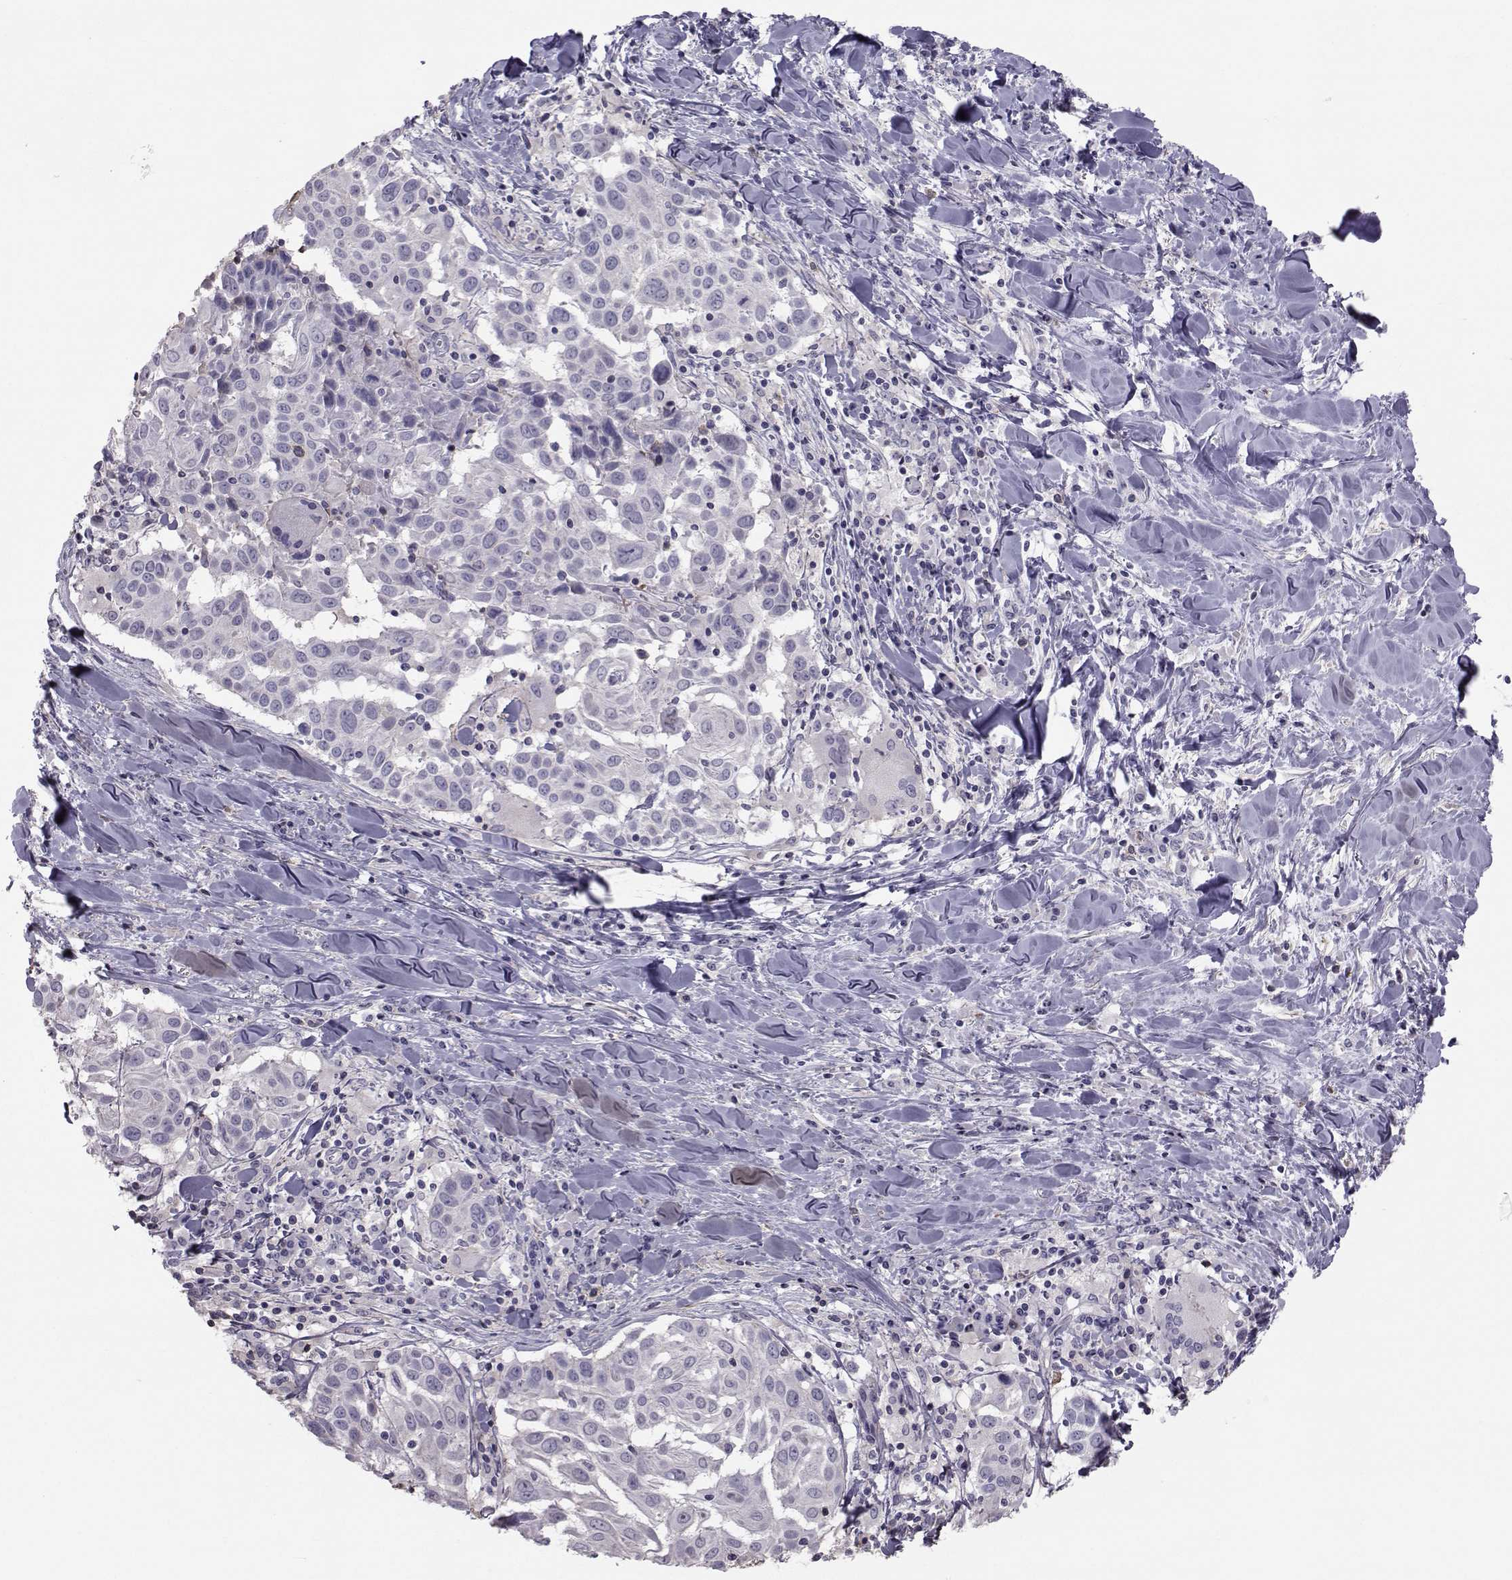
{"staining": {"intensity": "negative", "quantity": "none", "location": "none"}, "tissue": "lung cancer", "cell_type": "Tumor cells", "image_type": "cancer", "snomed": [{"axis": "morphology", "description": "Squamous cell carcinoma, NOS"}, {"axis": "topography", "description": "Lung"}], "caption": "Immunohistochemistry image of human squamous cell carcinoma (lung) stained for a protein (brown), which shows no positivity in tumor cells.", "gene": "GARIN3", "patient": {"sex": "male", "age": 57}}